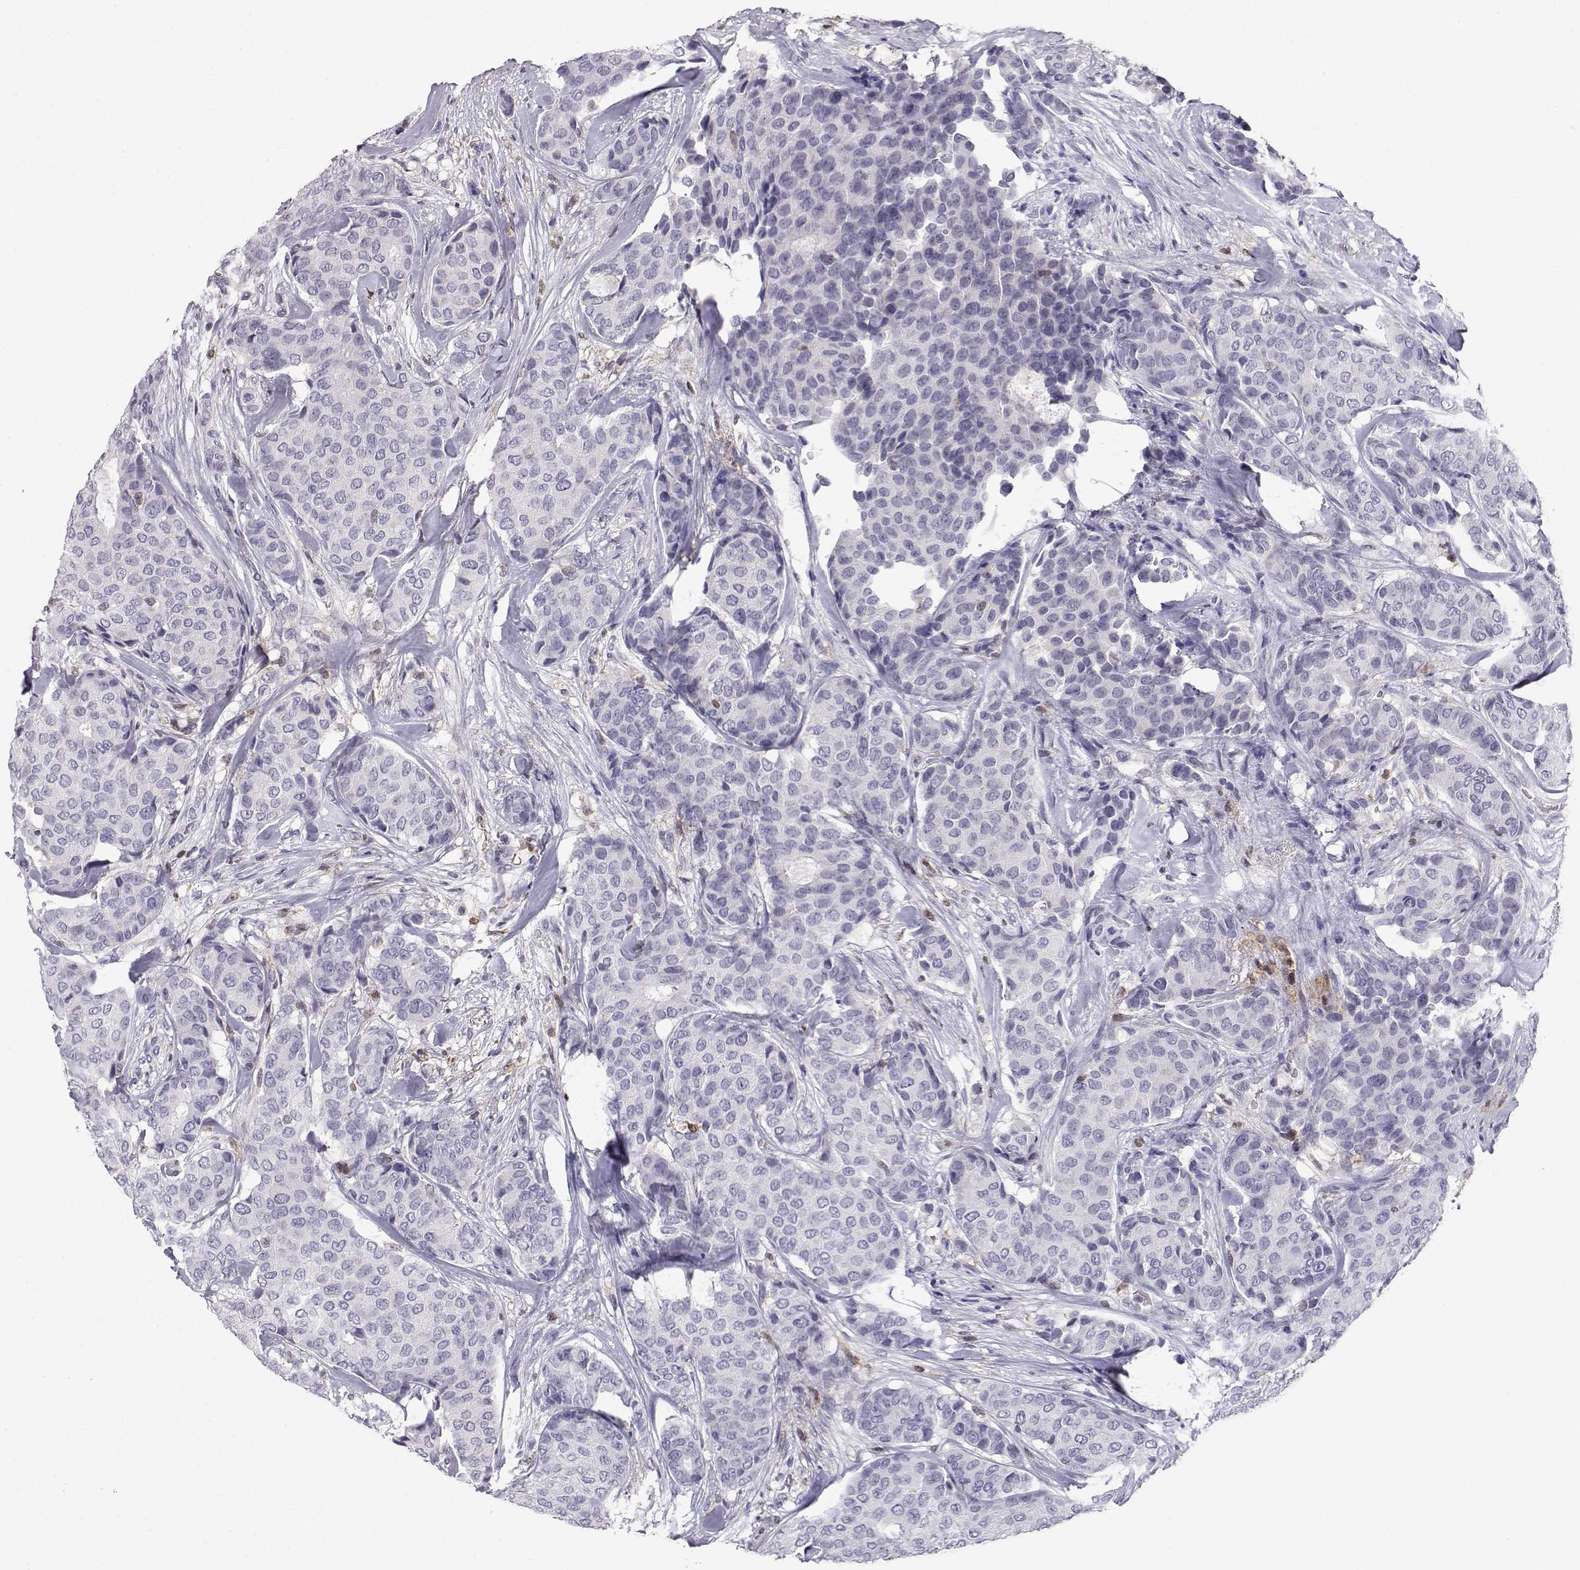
{"staining": {"intensity": "negative", "quantity": "none", "location": "none"}, "tissue": "breast cancer", "cell_type": "Tumor cells", "image_type": "cancer", "snomed": [{"axis": "morphology", "description": "Duct carcinoma"}, {"axis": "topography", "description": "Breast"}], "caption": "Infiltrating ductal carcinoma (breast) stained for a protein using immunohistochemistry displays no staining tumor cells.", "gene": "AKR1B1", "patient": {"sex": "female", "age": 75}}